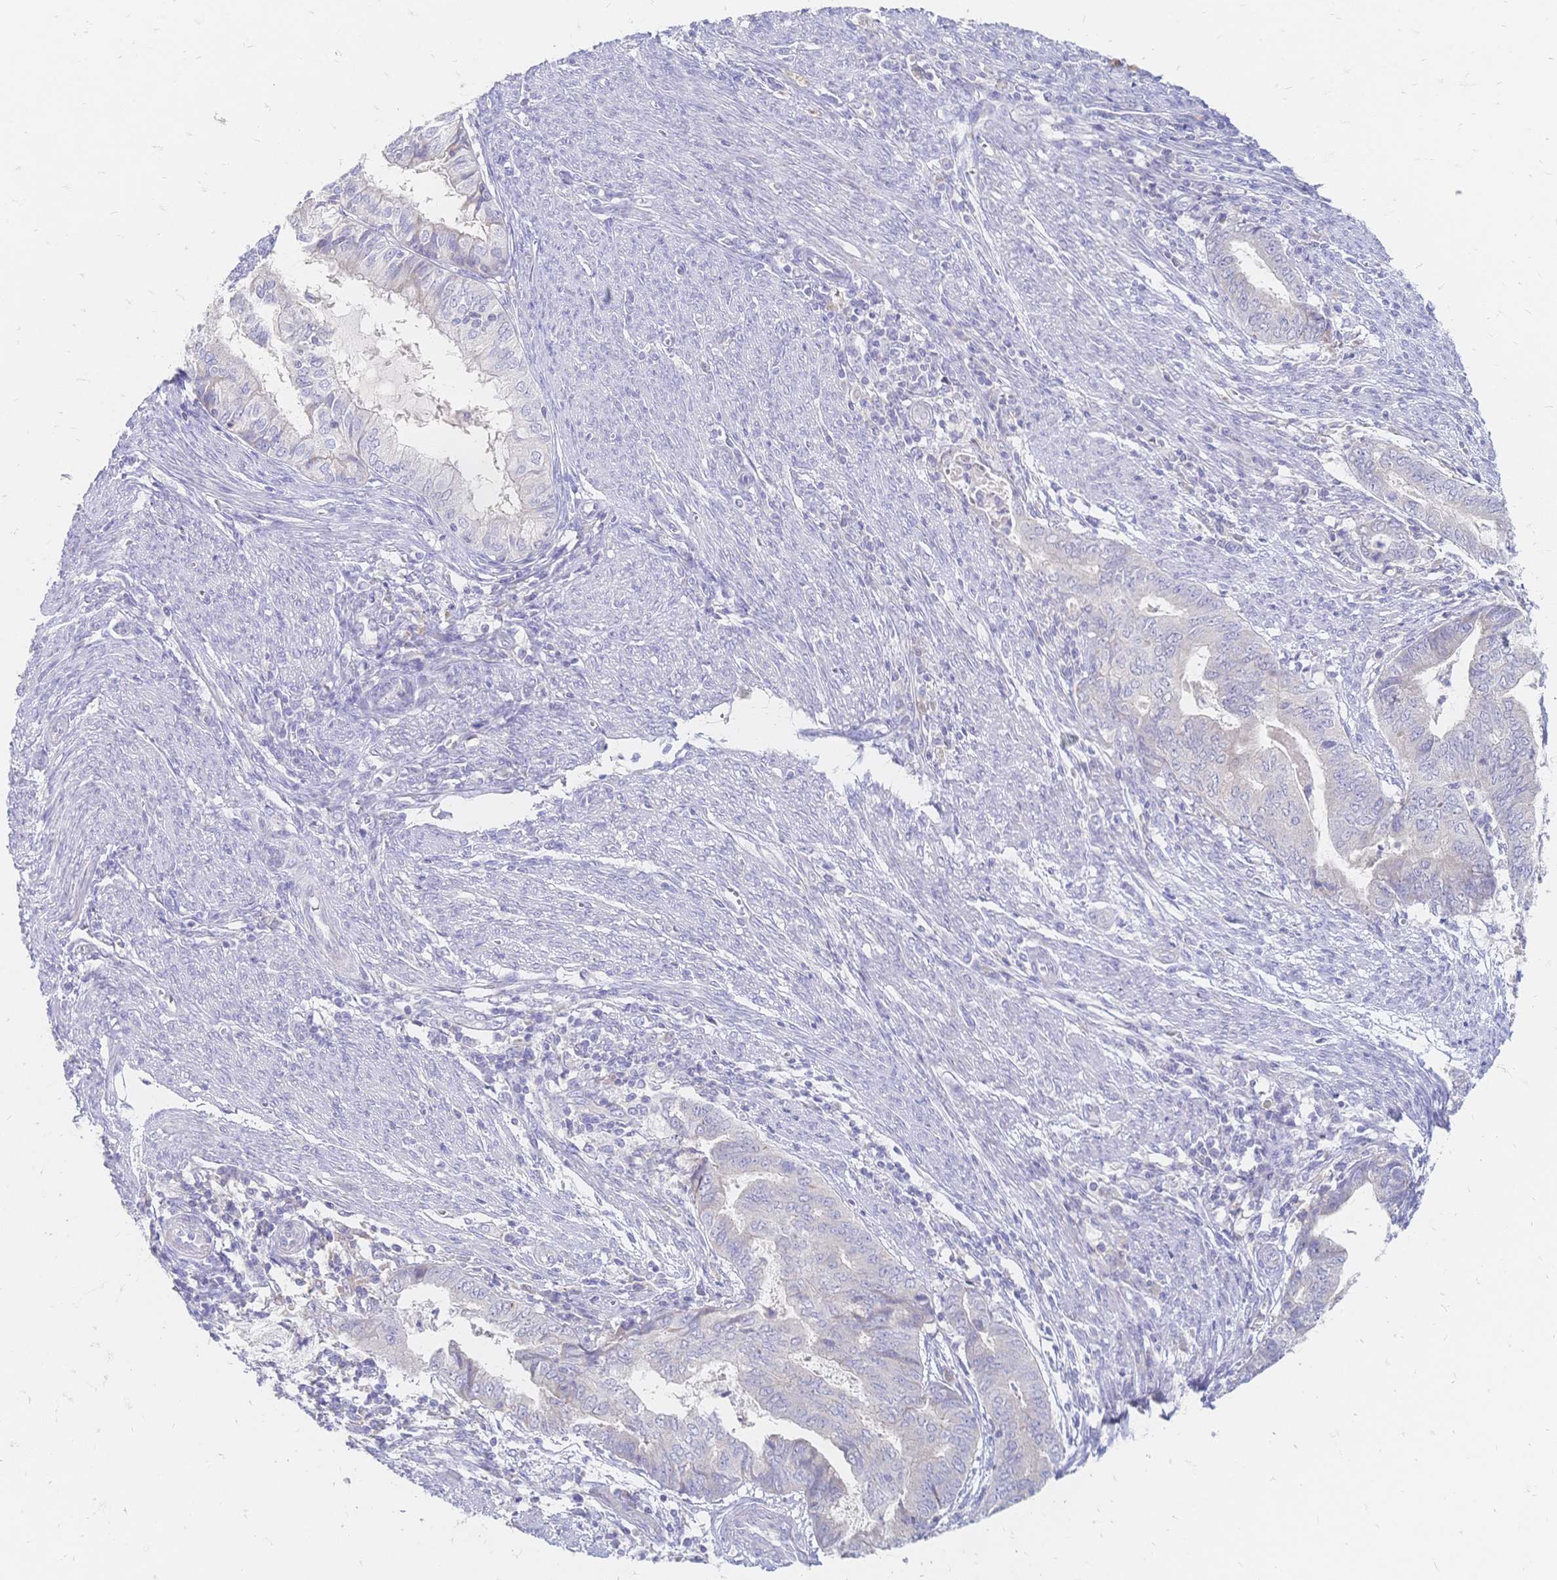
{"staining": {"intensity": "negative", "quantity": "none", "location": "none"}, "tissue": "endometrial cancer", "cell_type": "Tumor cells", "image_type": "cancer", "snomed": [{"axis": "morphology", "description": "Adenocarcinoma, NOS"}, {"axis": "topography", "description": "Endometrium"}], "caption": "This is a micrograph of immunohistochemistry staining of adenocarcinoma (endometrial), which shows no staining in tumor cells. The staining was performed using DAB (3,3'-diaminobenzidine) to visualize the protein expression in brown, while the nuclei were stained in blue with hematoxylin (Magnification: 20x).", "gene": "VWC2L", "patient": {"sex": "female", "age": 79}}